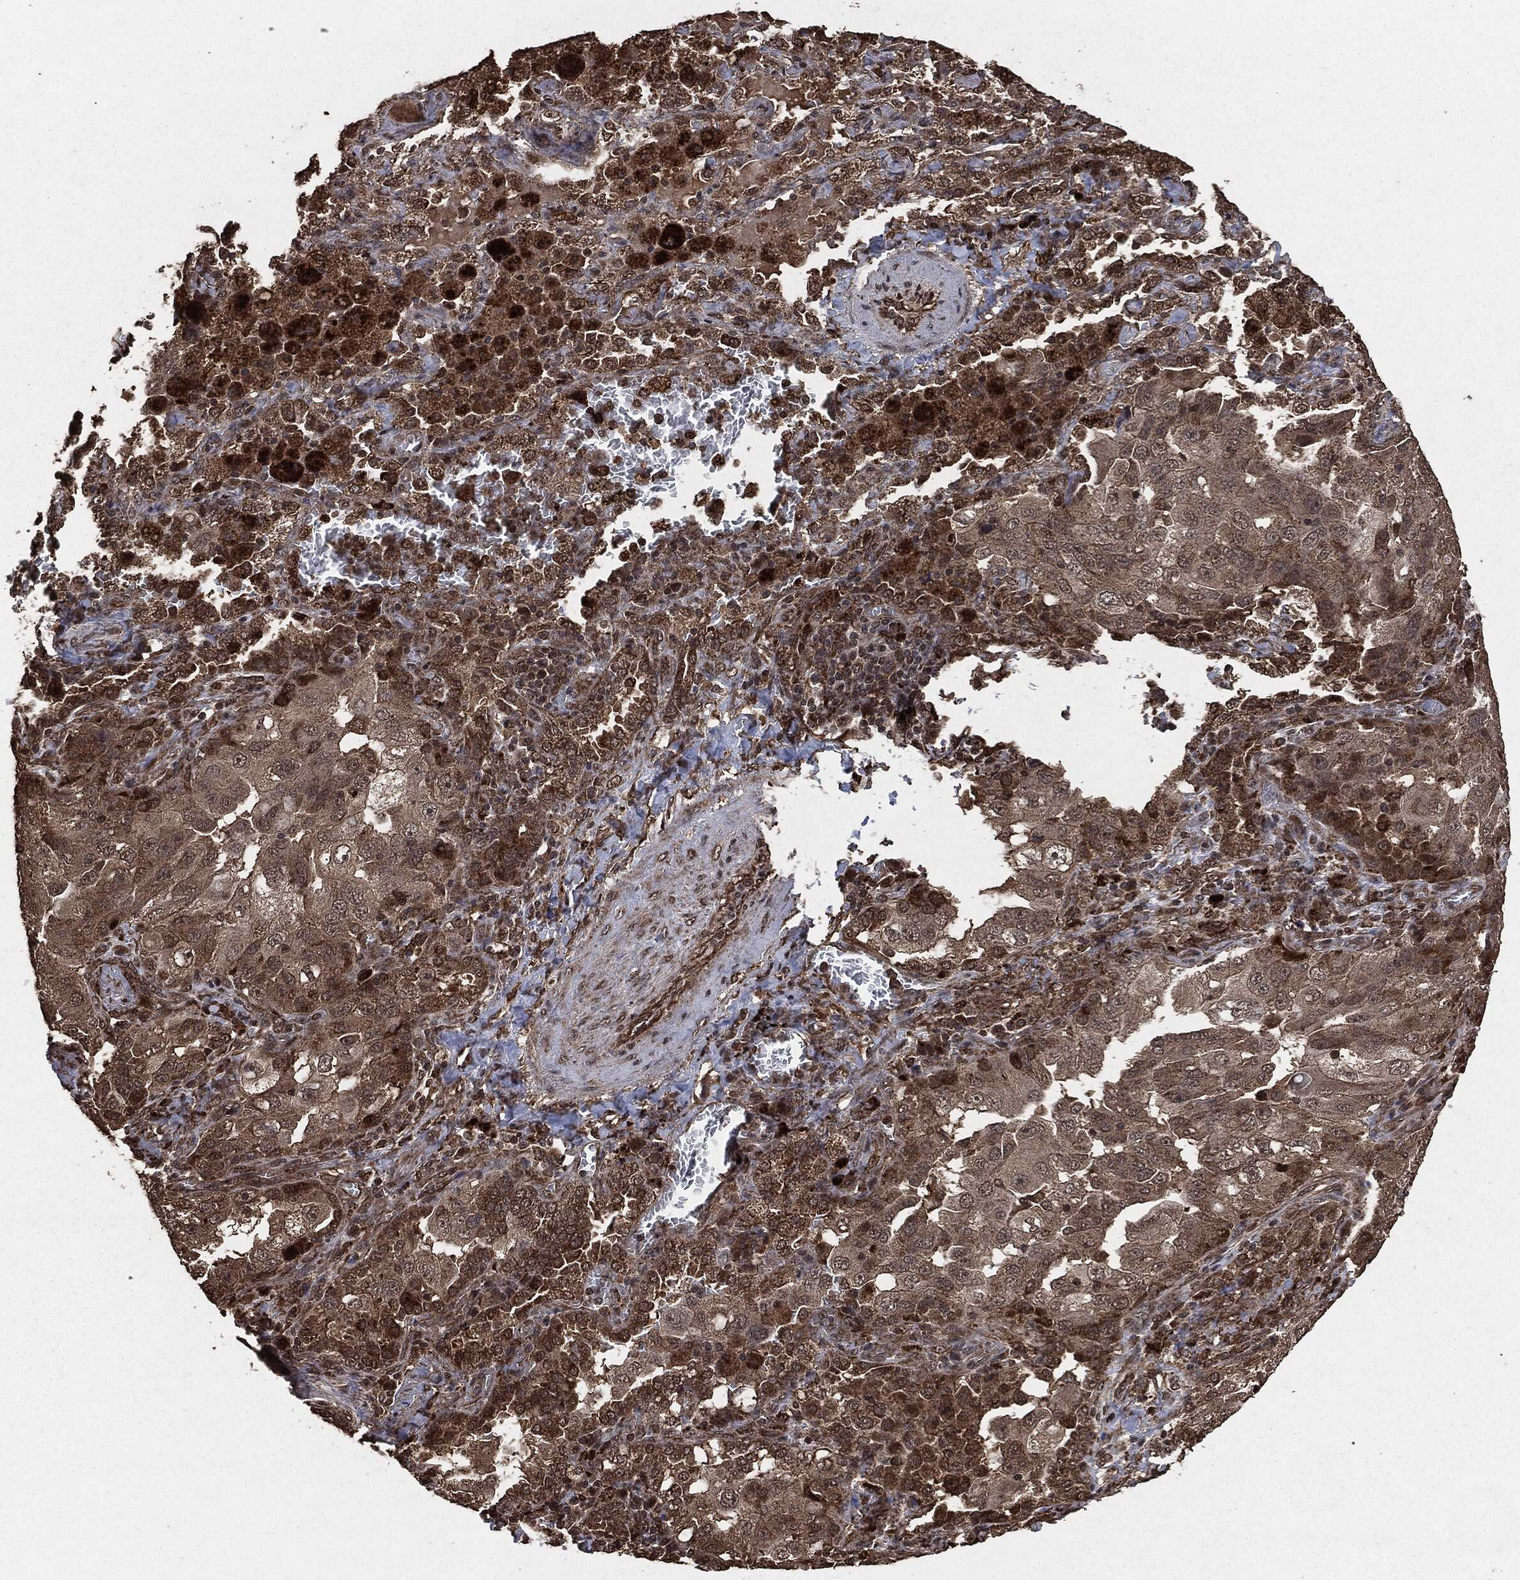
{"staining": {"intensity": "moderate", "quantity": "25%-75%", "location": "cytoplasmic/membranous"}, "tissue": "lung cancer", "cell_type": "Tumor cells", "image_type": "cancer", "snomed": [{"axis": "morphology", "description": "Adenocarcinoma, NOS"}, {"axis": "topography", "description": "Lung"}], "caption": "This photomicrograph displays lung adenocarcinoma stained with immunohistochemistry to label a protein in brown. The cytoplasmic/membranous of tumor cells show moderate positivity for the protein. Nuclei are counter-stained blue.", "gene": "EGFR", "patient": {"sex": "female", "age": 61}}